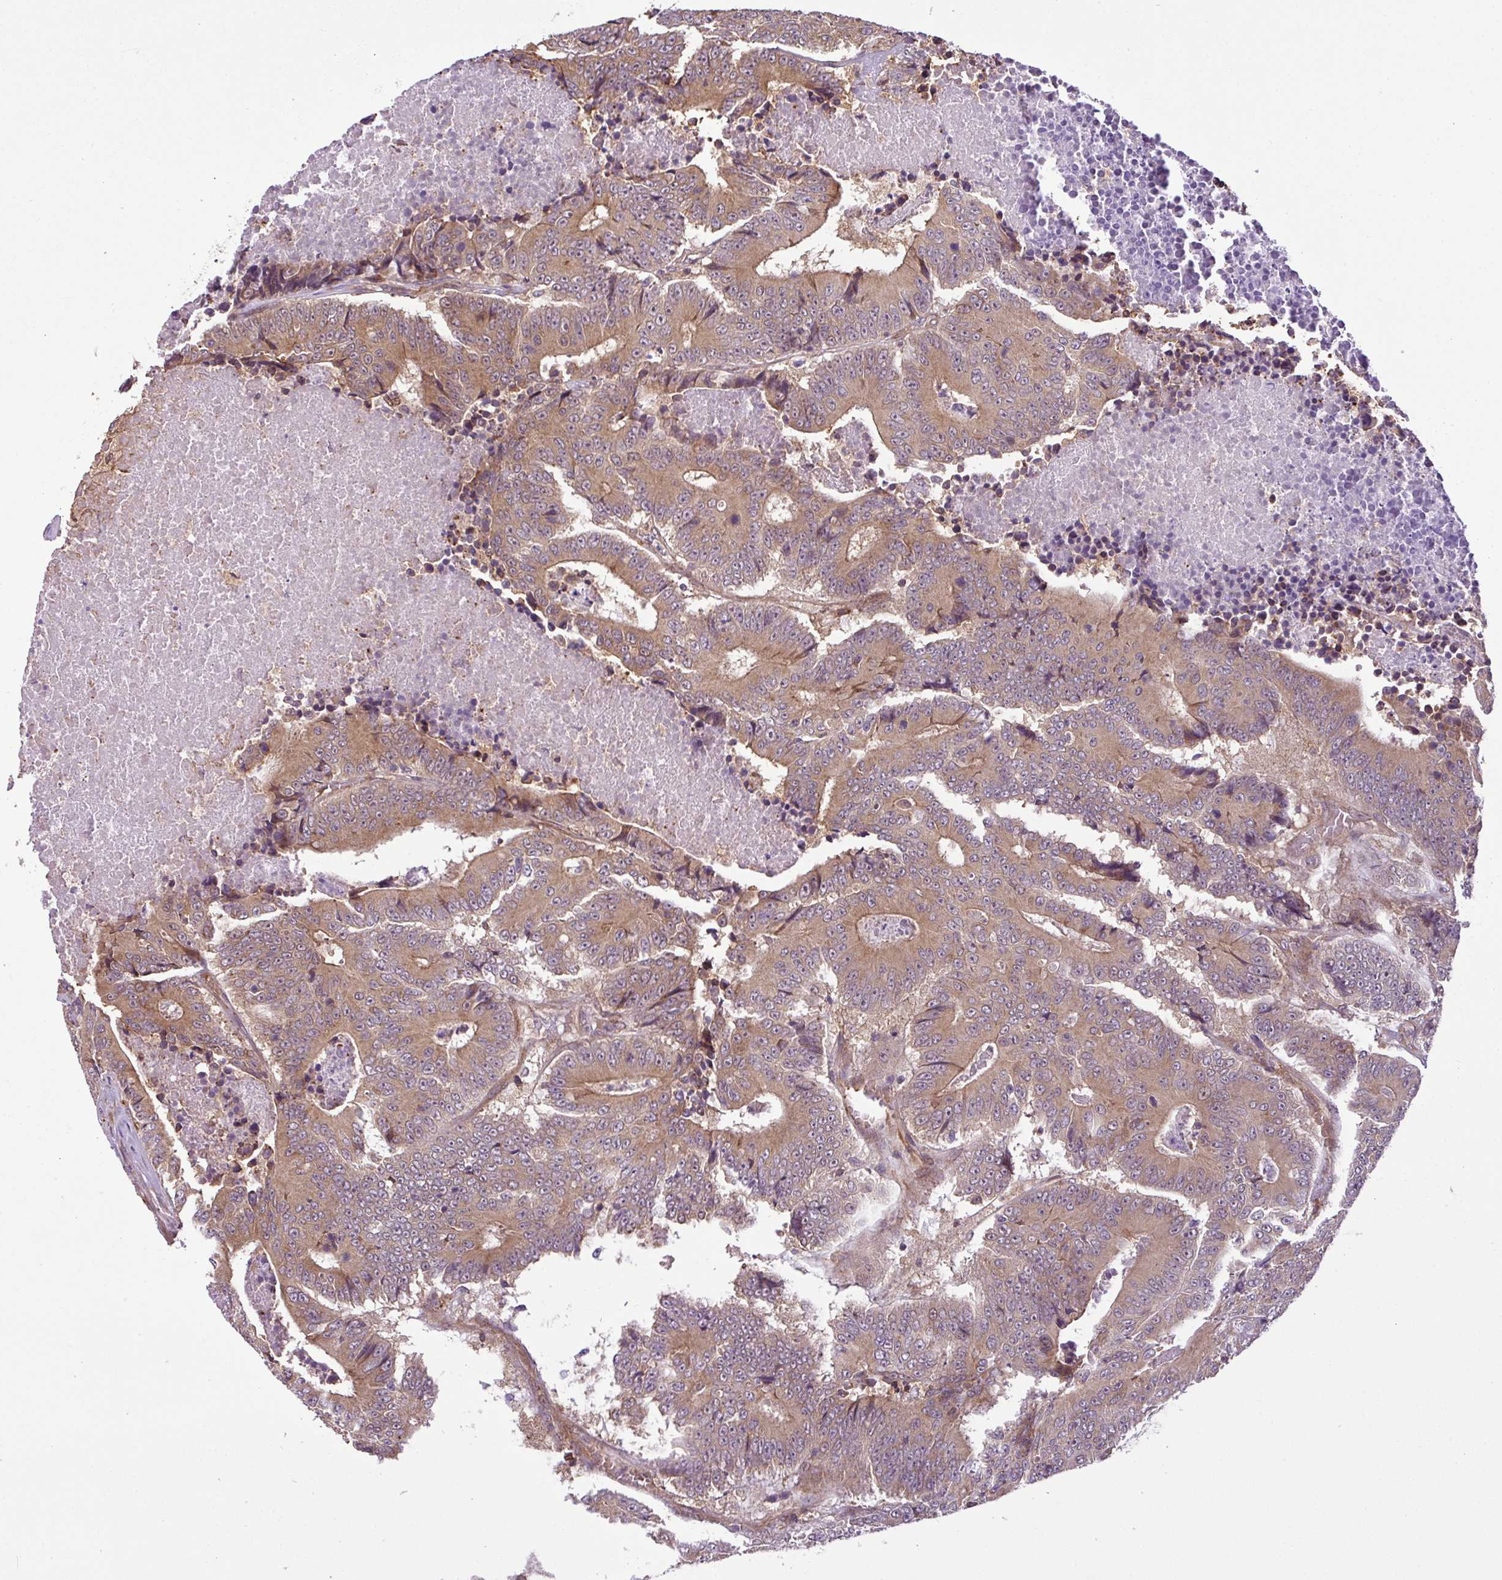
{"staining": {"intensity": "moderate", "quantity": ">75%", "location": "cytoplasmic/membranous"}, "tissue": "colorectal cancer", "cell_type": "Tumor cells", "image_type": "cancer", "snomed": [{"axis": "morphology", "description": "Adenocarcinoma, NOS"}, {"axis": "topography", "description": "Colon"}], "caption": "Approximately >75% of tumor cells in human colorectal adenocarcinoma demonstrate moderate cytoplasmic/membranous protein staining as visualized by brown immunohistochemical staining.", "gene": "DLGAP4", "patient": {"sex": "male", "age": 83}}